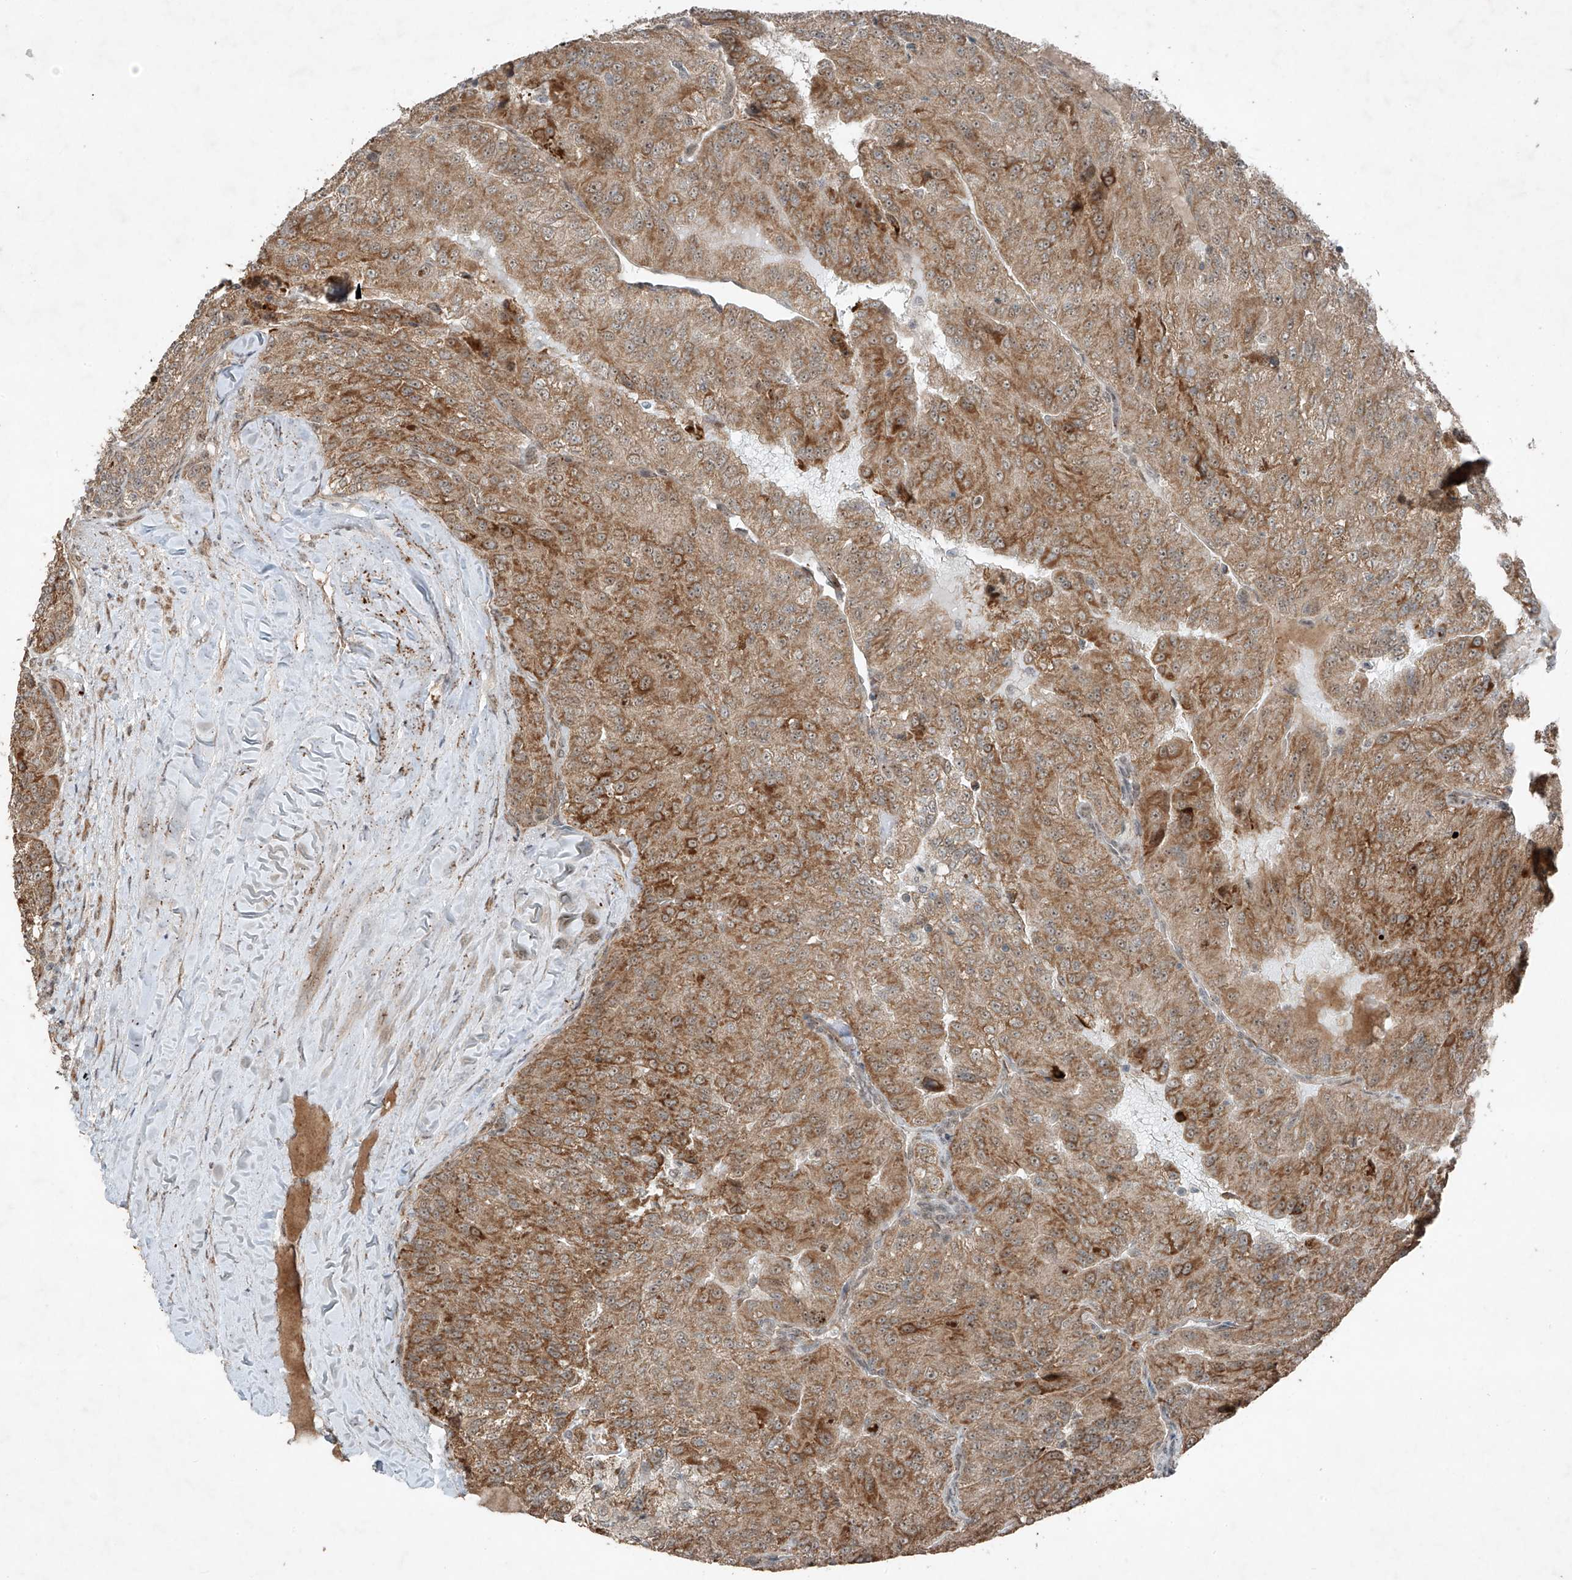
{"staining": {"intensity": "moderate", "quantity": ">75%", "location": "cytoplasmic/membranous"}, "tissue": "renal cancer", "cell_type": "Tumor cells", "image_type": "cancer", "snomed": [{"axis": "morphology", "description": "Adenocarcinoma, NOS"}, {"axis": "topography", "description": "Kidney"}], "caption": "A photomicrograph of renal cancer (adenocarcinoma) stained for a protein displays moderate cytoplasmic/membranous brown staining in tumor cells.", "gene": "ZNF620", "patient": {"sex": "female", "age": 63}}